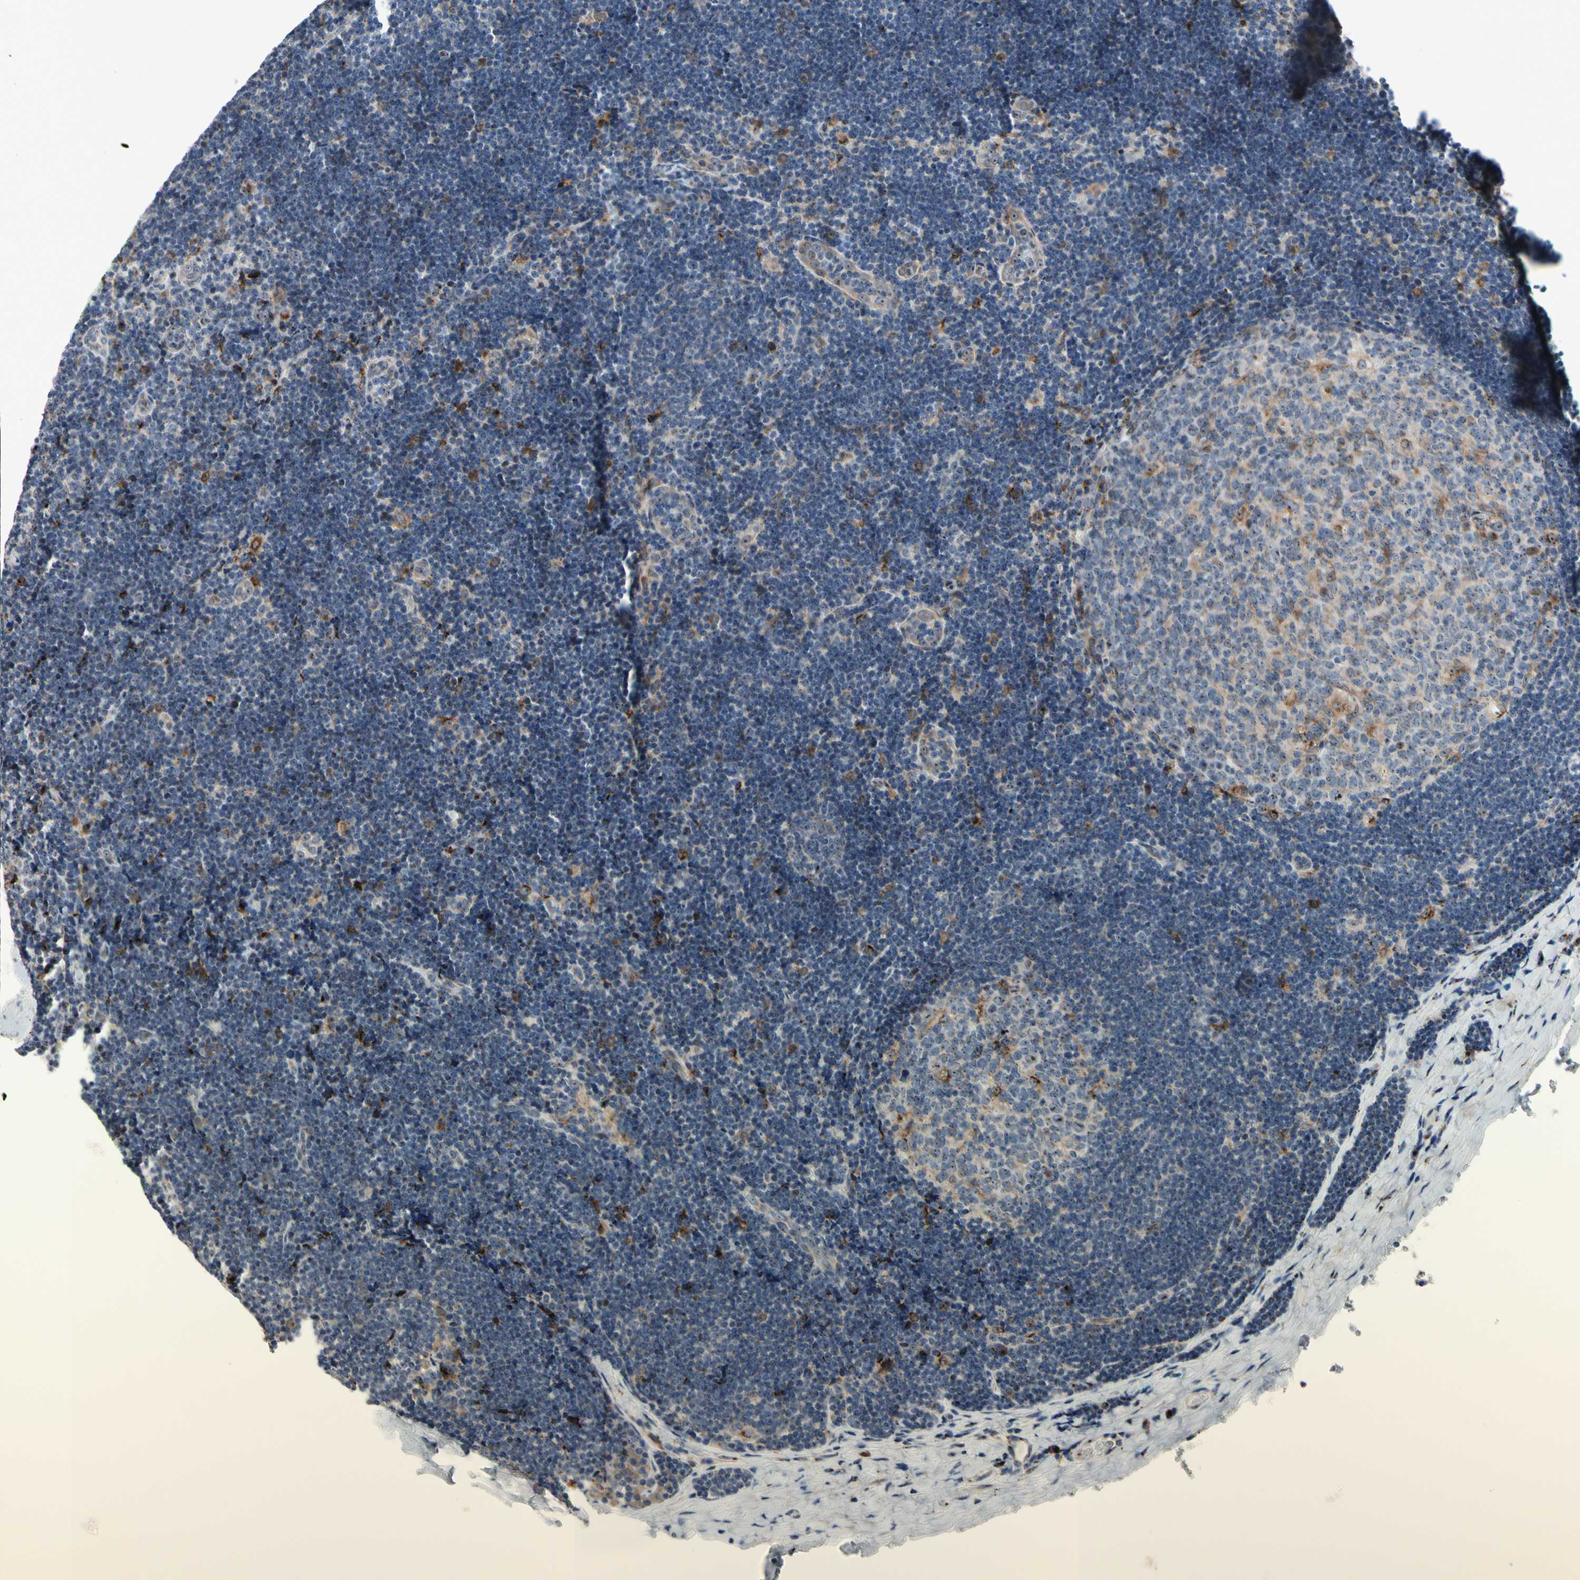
{"staining": {"intensity": "weak", "quantity": "25%-75%", "location": "cytoplasmic/membranous"}, "tissue": "lymph node", "cell_type": "Germinal center cells", "image_type": "normal", "snomed": [{"axis": "morphology", "description": "Normal tissue, NOS"}, {"axis": "topography", "description": "Lymph node"}], "caption": "DAB immunohistochemical staining of unremarkable human lymph node demonstrates weak cytoplasmic/membranous protein positivity in about 25%-75% of germinal center cells.", "gene": "TMED7", "patient": {"sex": "female", "age": 14}}